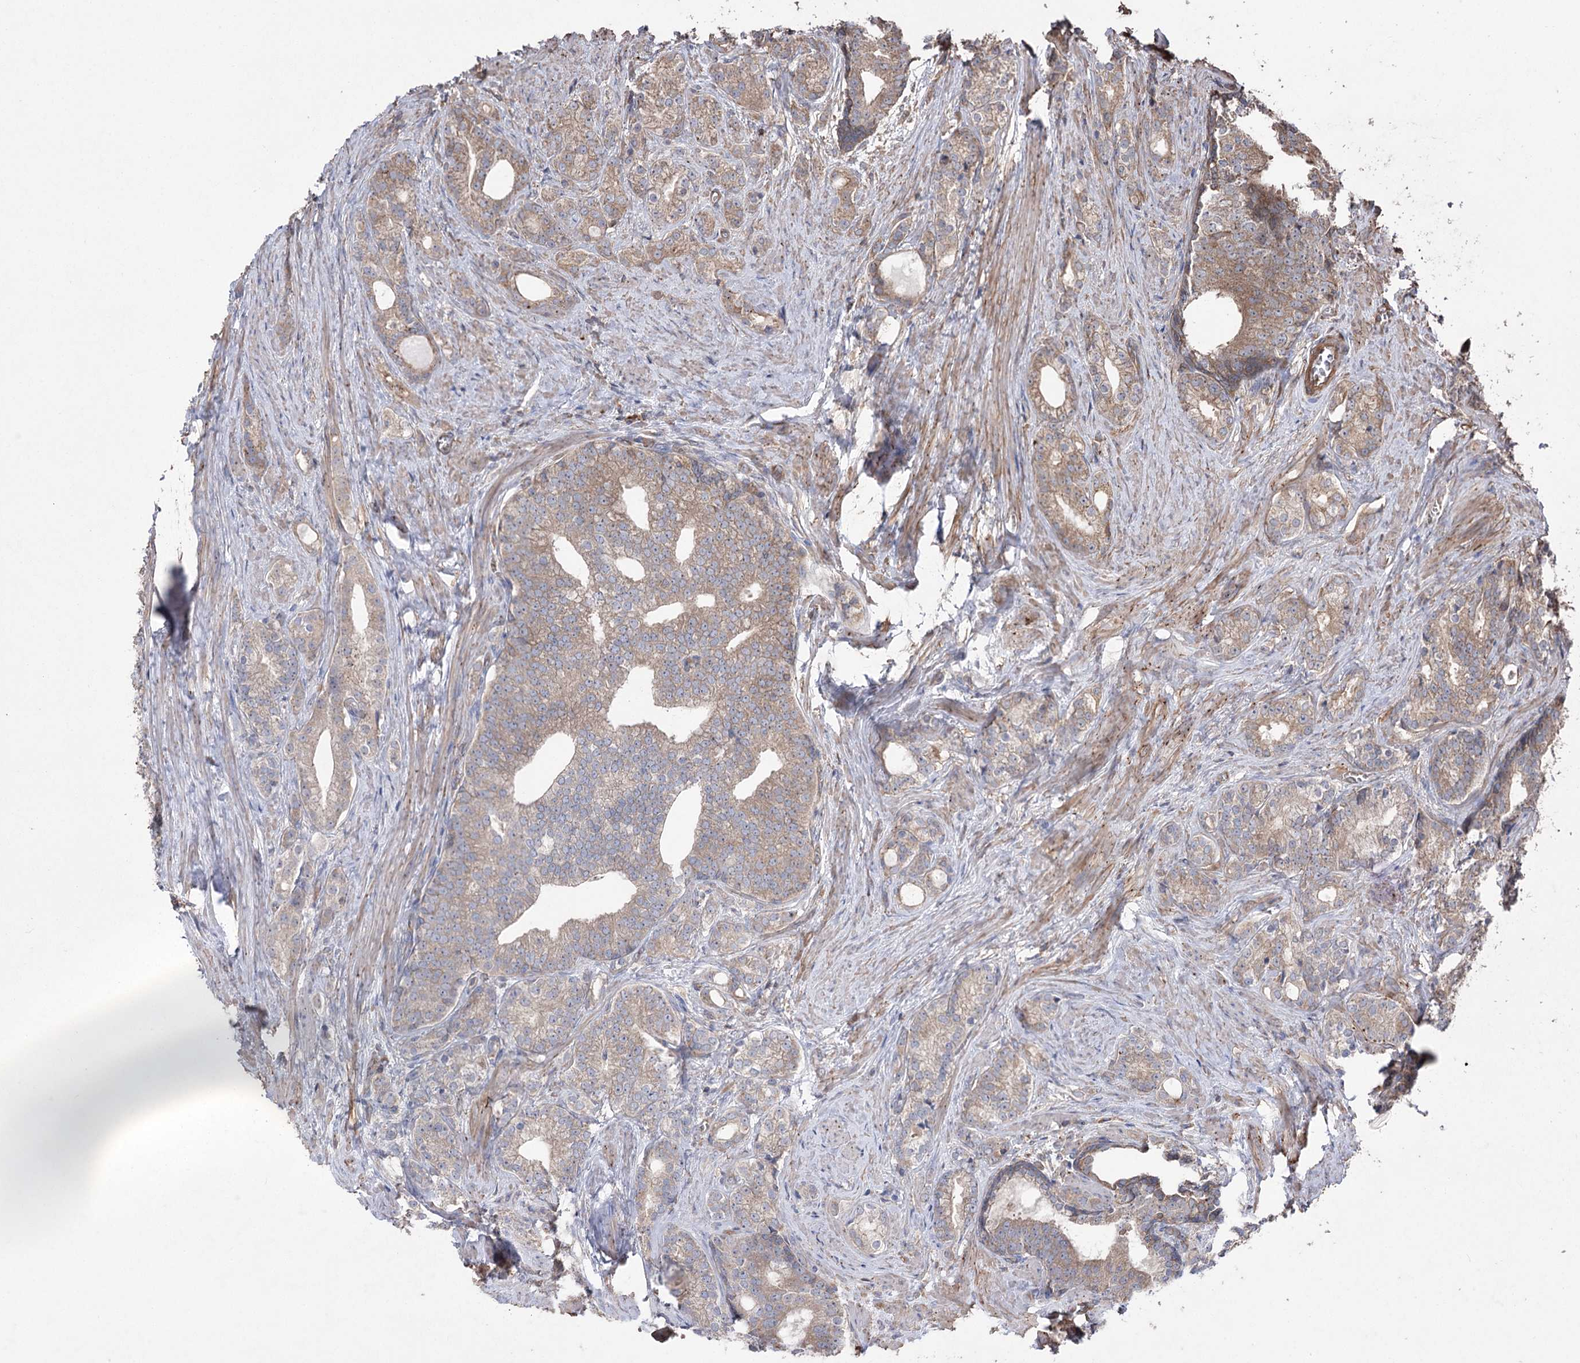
{"staining": {"intensity": "weak", "quantity": ">75%", "location": "cytoplasmic/membranous"}, "tissue": "prostate cancer", "cell_type": "Tumor cells", "image_type": "cancer", "snomed": [{"axis": "morphology", "description": "Adenocarcinoma, Low grade"}, {"axis": "topography", "description": "Prostate"}], "caption": "A high-resolution image shows immunohistochemistry (IHC) staining of prostate cancer, which displays weak cytoplasmic/membranous expression in approximately >75% of tumor cells.", "gene": "LARS2", "patient": {"sex": "male", "age": 71}}